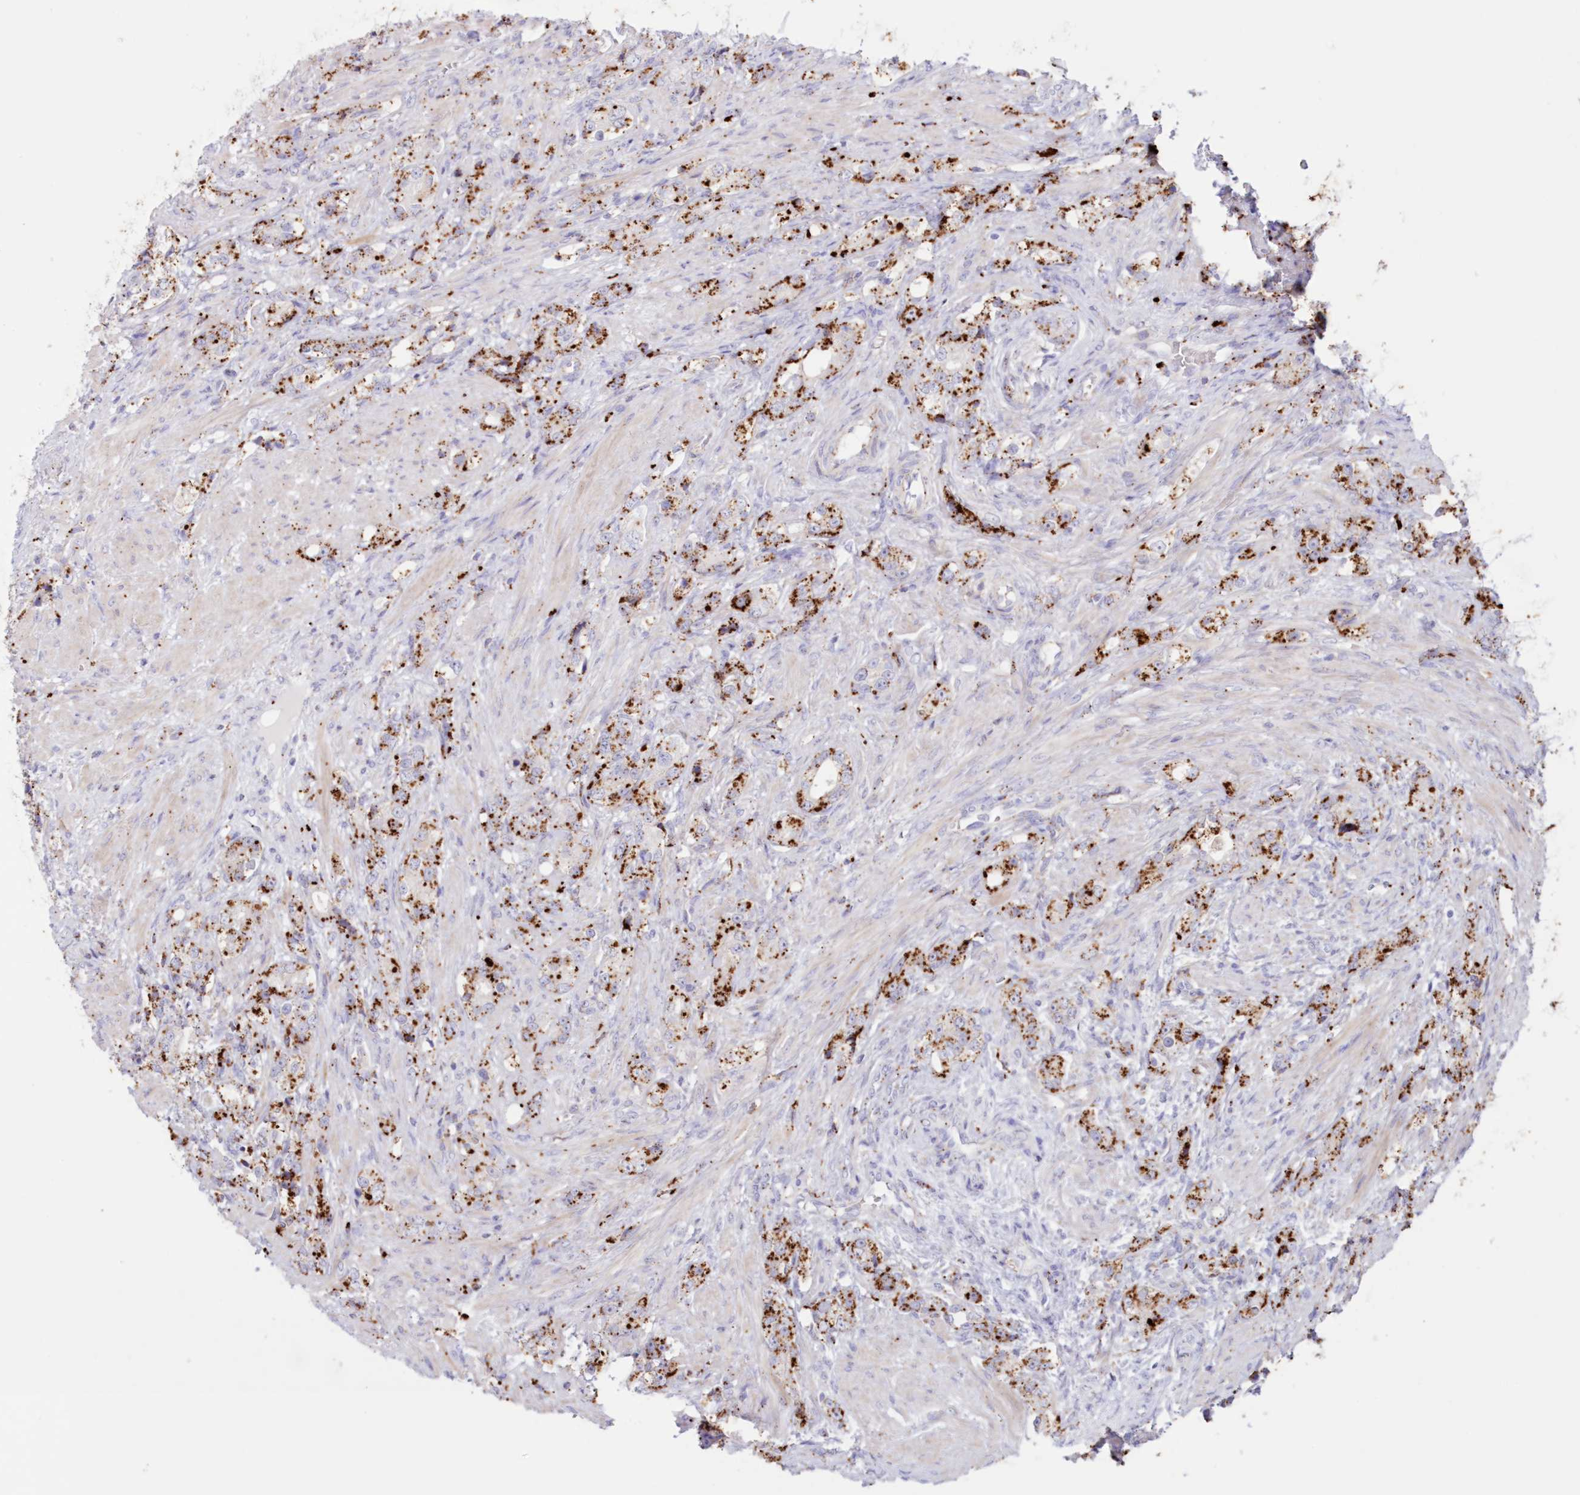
{"staining": {"intensity": "moderate", "quantity": ">75%", "location": "cytoplasmic/membranous"}, "tissue": "prostate cancer", "cell_type": "Tumor cells", "image_type": "cancer", "snomed": [{"axis": "morphology", "description": "Adenocarcinoma, High grade"}, {"axis": "topography", "description": "Prostate"}], "caption": "Moderate cytoplasmic/membranous staining is seen in about >75% of tumor cells in adenocarcinoma (high-grade) (prostate). The staining was performed using DAB, with brown indicating positive protein expression. Nuclei are stained blue with hematoxylin.", "gene": "TPP1", "patient": {"sex": "male", "age": 63}}